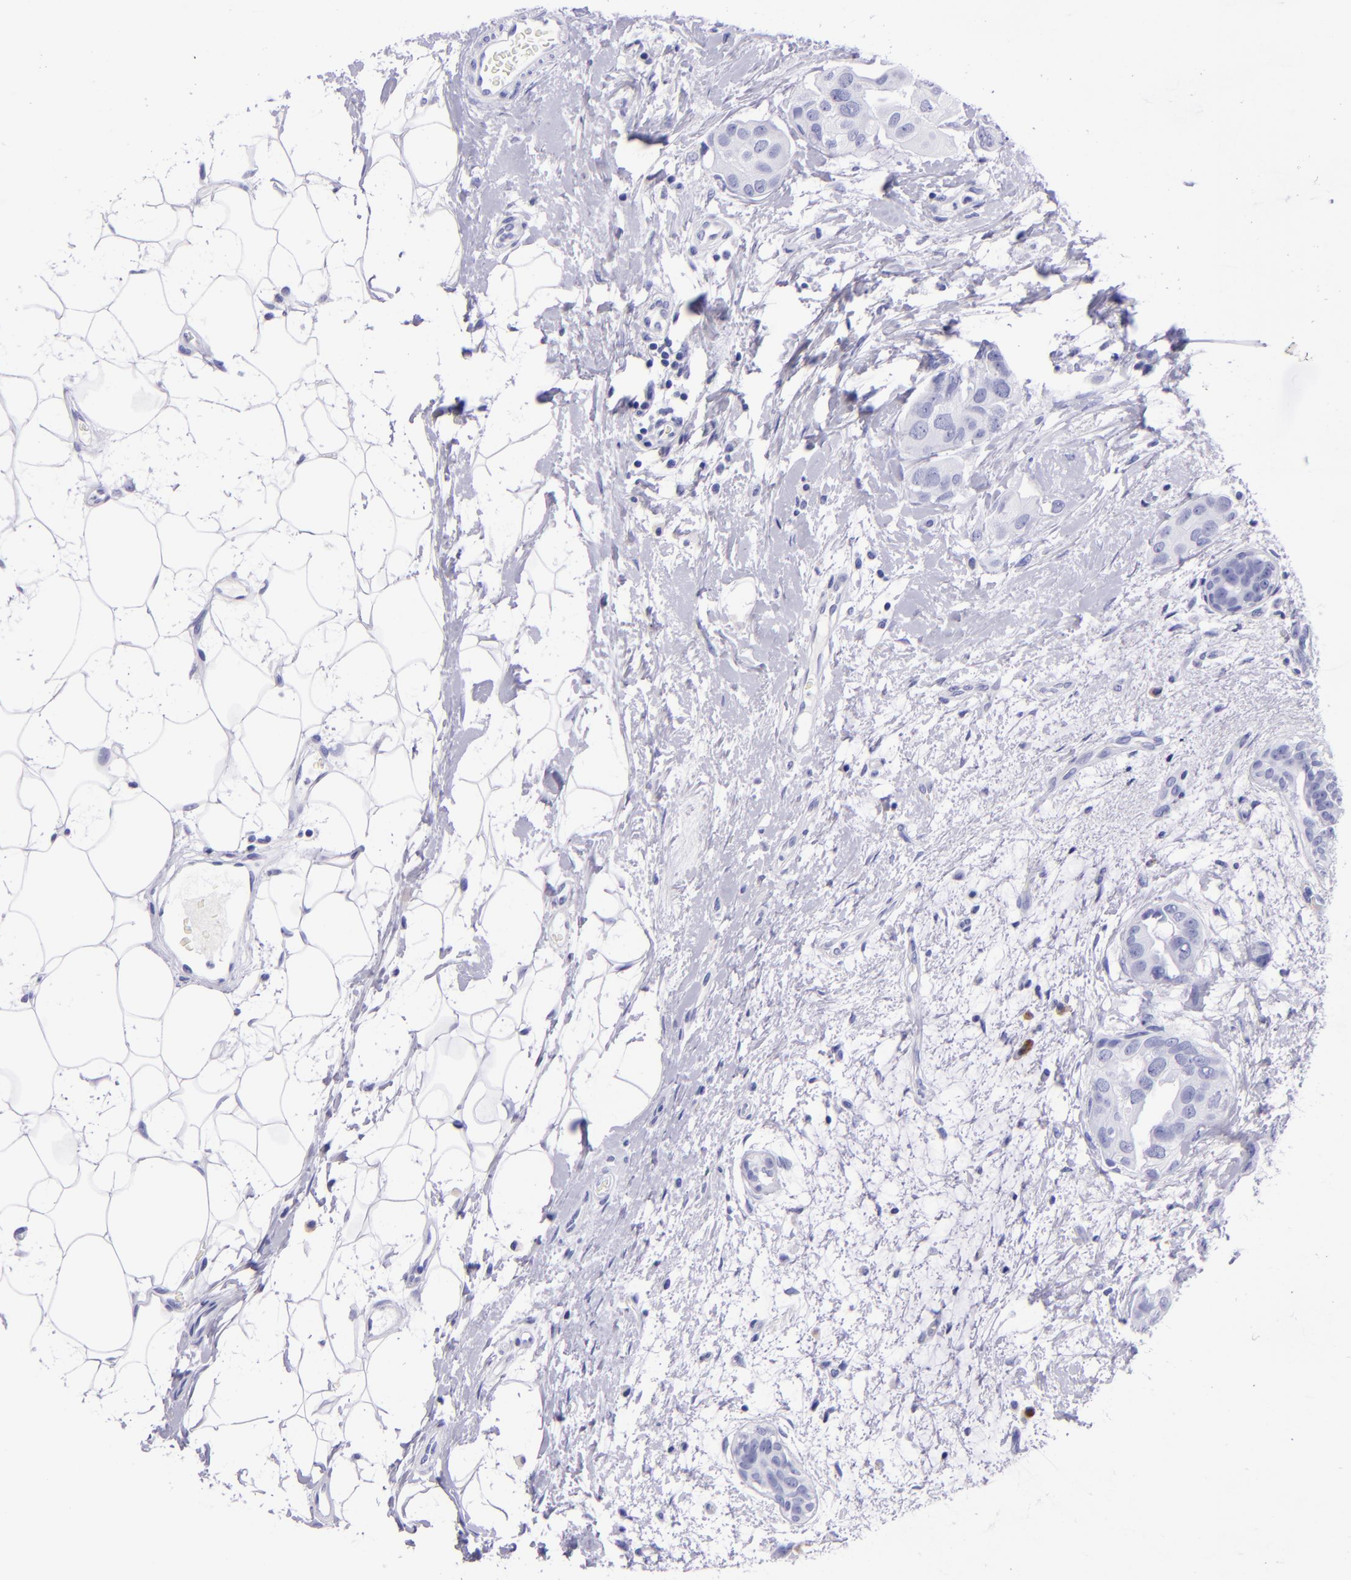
{"staining": {"intensity": "negative", "quantity": "none", "location": "none"}, "tissue": "breast cancer", "cell_type": "Tumor cells", "image_type": "cancer", "snomed": [{"axis": "morphology", "description": "Duct carcinoma"}, {"axis": "topography", "description": "Breast"}], "caption": "Immunohistochemical staining of human breast cancer (invasive ductal carcinoma) displays no significant positivity in tumor cells.", "gene": "TYRP1", "patient": {"sex": "female", "age": 40}}